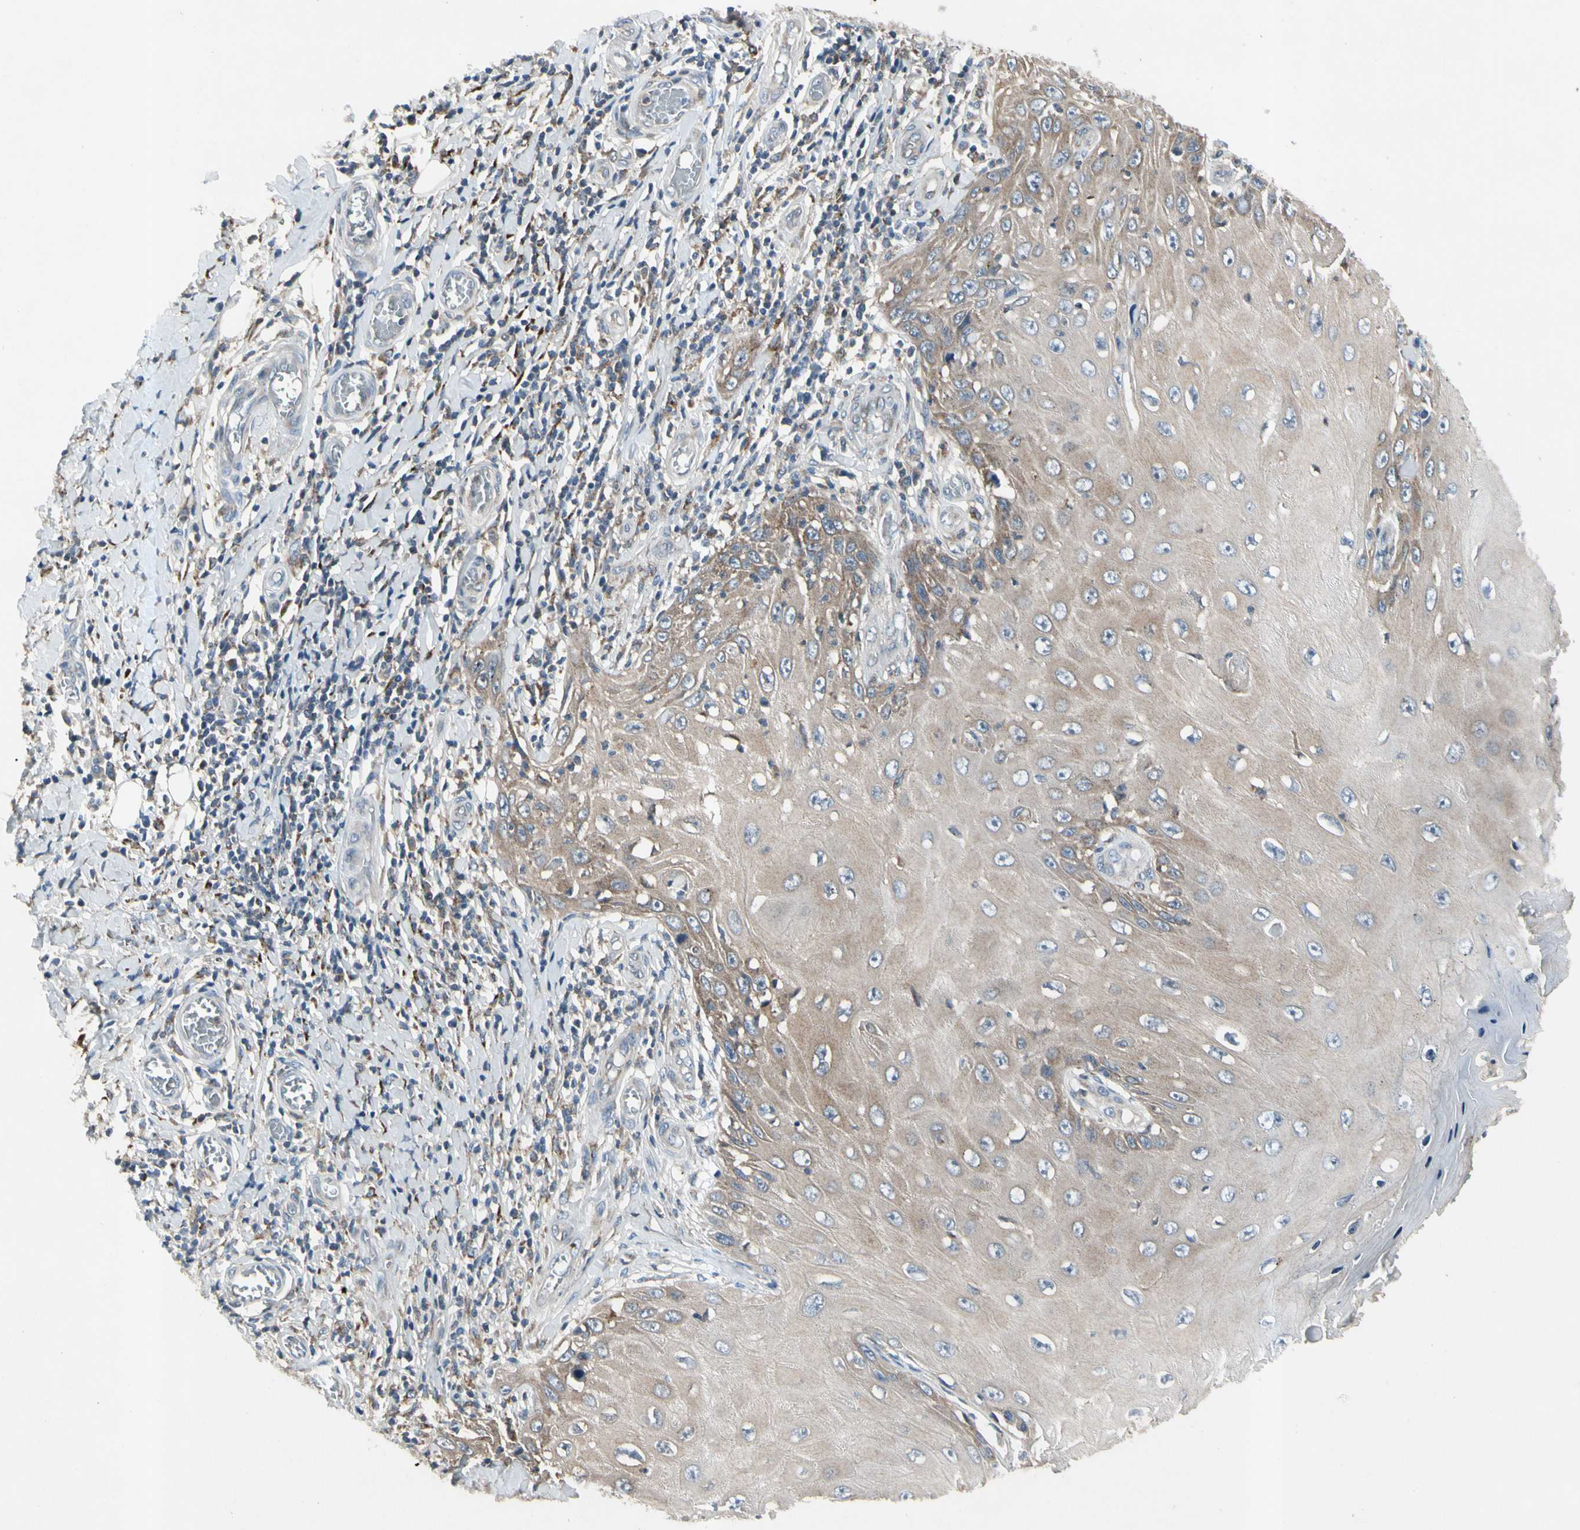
{"staining": {"intensity": "moderate", "quantity": "25%-75%", "location": "cytoplasmic/membranous"}, "tissue": "skin cancer", "cell_type": "Tumor cells", "image_type": "cancer", "snomed": [{"axis": "morphology", "description": "Squamous cell carcinoma, NOS"}, {"axis": "topography", "description": "Skin"}], "caption": "Tumor cells show medium levels of moderate cytoplasmic/membranous staining in approximately 25%-75% of cells in skin squamous cell carcinoma.", "gene": "NMI", "patient": {"sex": "female", "age": 73}}